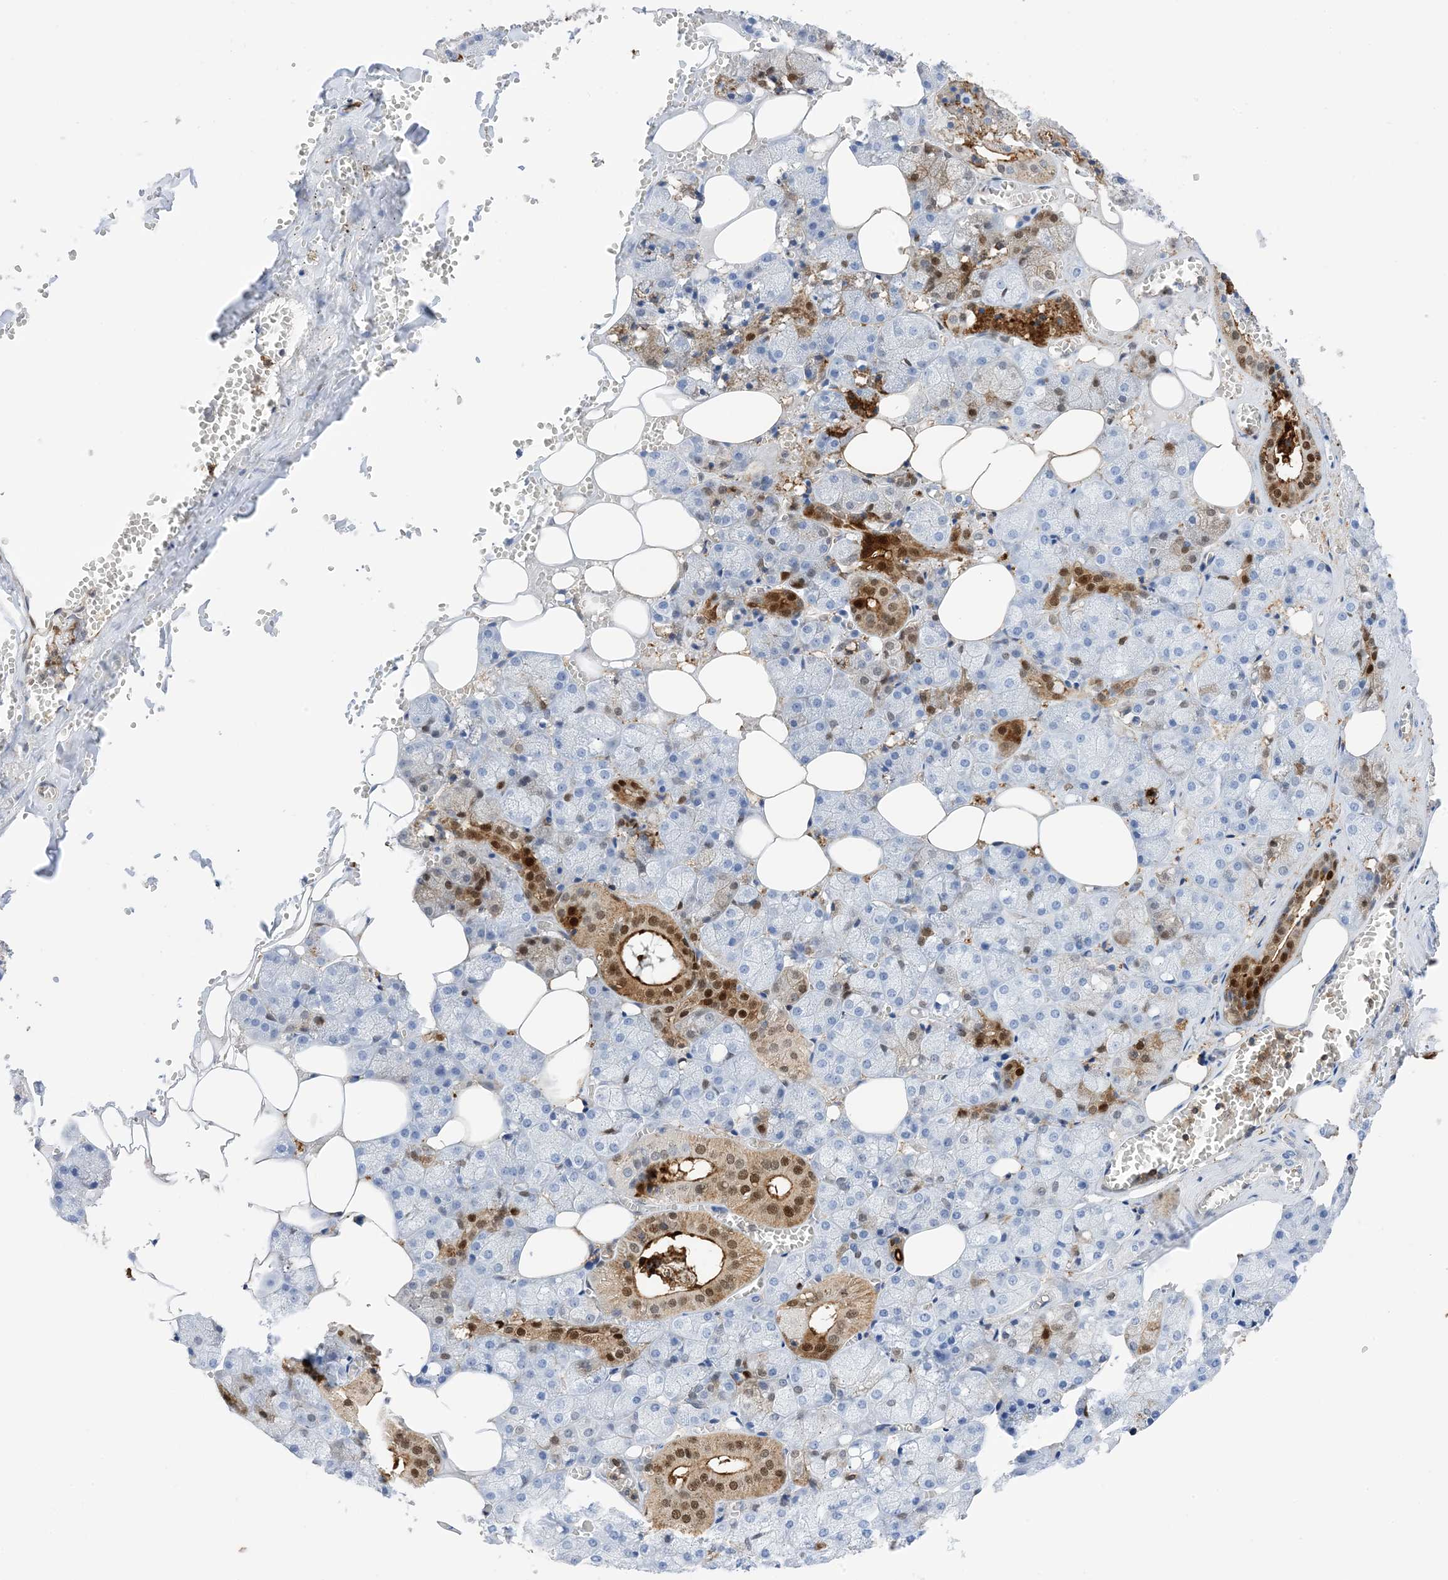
{"staining": {"intensity": "strong", "quantity": "<25%", "location": "cytoplasmic/membranous,nuclear"}, "tissue": "salivary gland", "cell_type": "Glandular cells", "image_type": "normal", "snomed": [{"axis": "morphology", "description": "Normal tissue, NOS"}, {"axis": "topography", "description": "Salivary gland"}], "caption": "Brown immunohistochemical staining in unremarkable salivary gland shows strong cytoplasmic/membranous,nuclear expression in about <25% of glandular cells. Nuclei are stained in blue.", "gene": "ANXA1", "patient": {"sex": "male", "age": 62}}